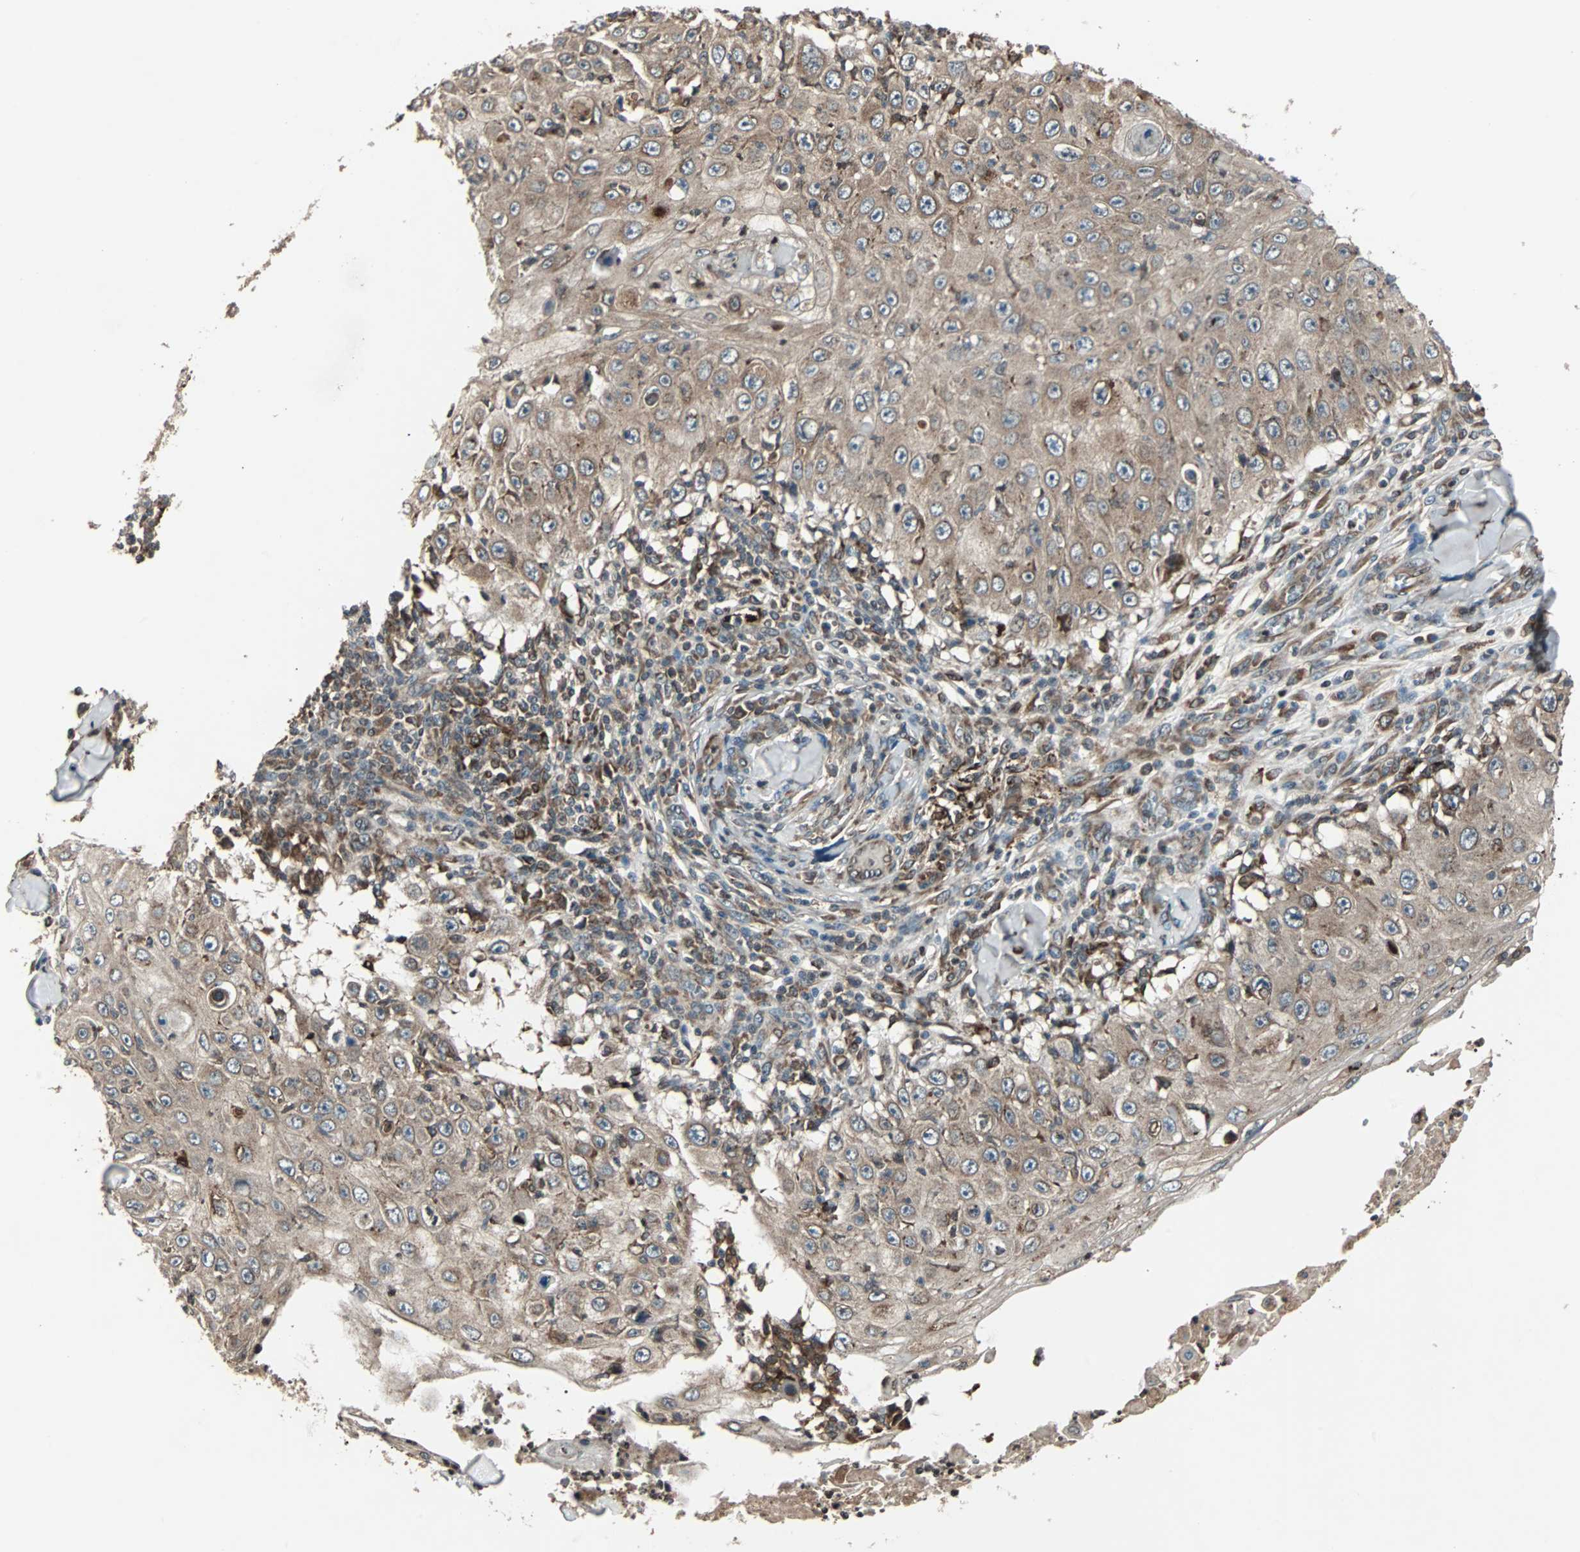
{"staining": {"intensity": "moderate", "quantity": ">75%", "location": "cytoplasmic/membranous"}, "tissue": "skin cancer", "cell_type": "Tumor cells", "image_type": "cancer", "snomed": [{"axis": "morphology", "description": "Squamous cell carcinoma, NOS"}, {"axis": "topography", "description": "Skin"}], "caption": "Immunohistochemistry (IHC) (DAB) staining of skin cancer reveals moderate cytoplasmic/membranous protein positivity in approximately >75% of tumor cells. (brown staining indicates protein expression, while blue staining denotes nuclei).", "gene": "RAB7A", "patient": {"sex": "male", "age": 86}}